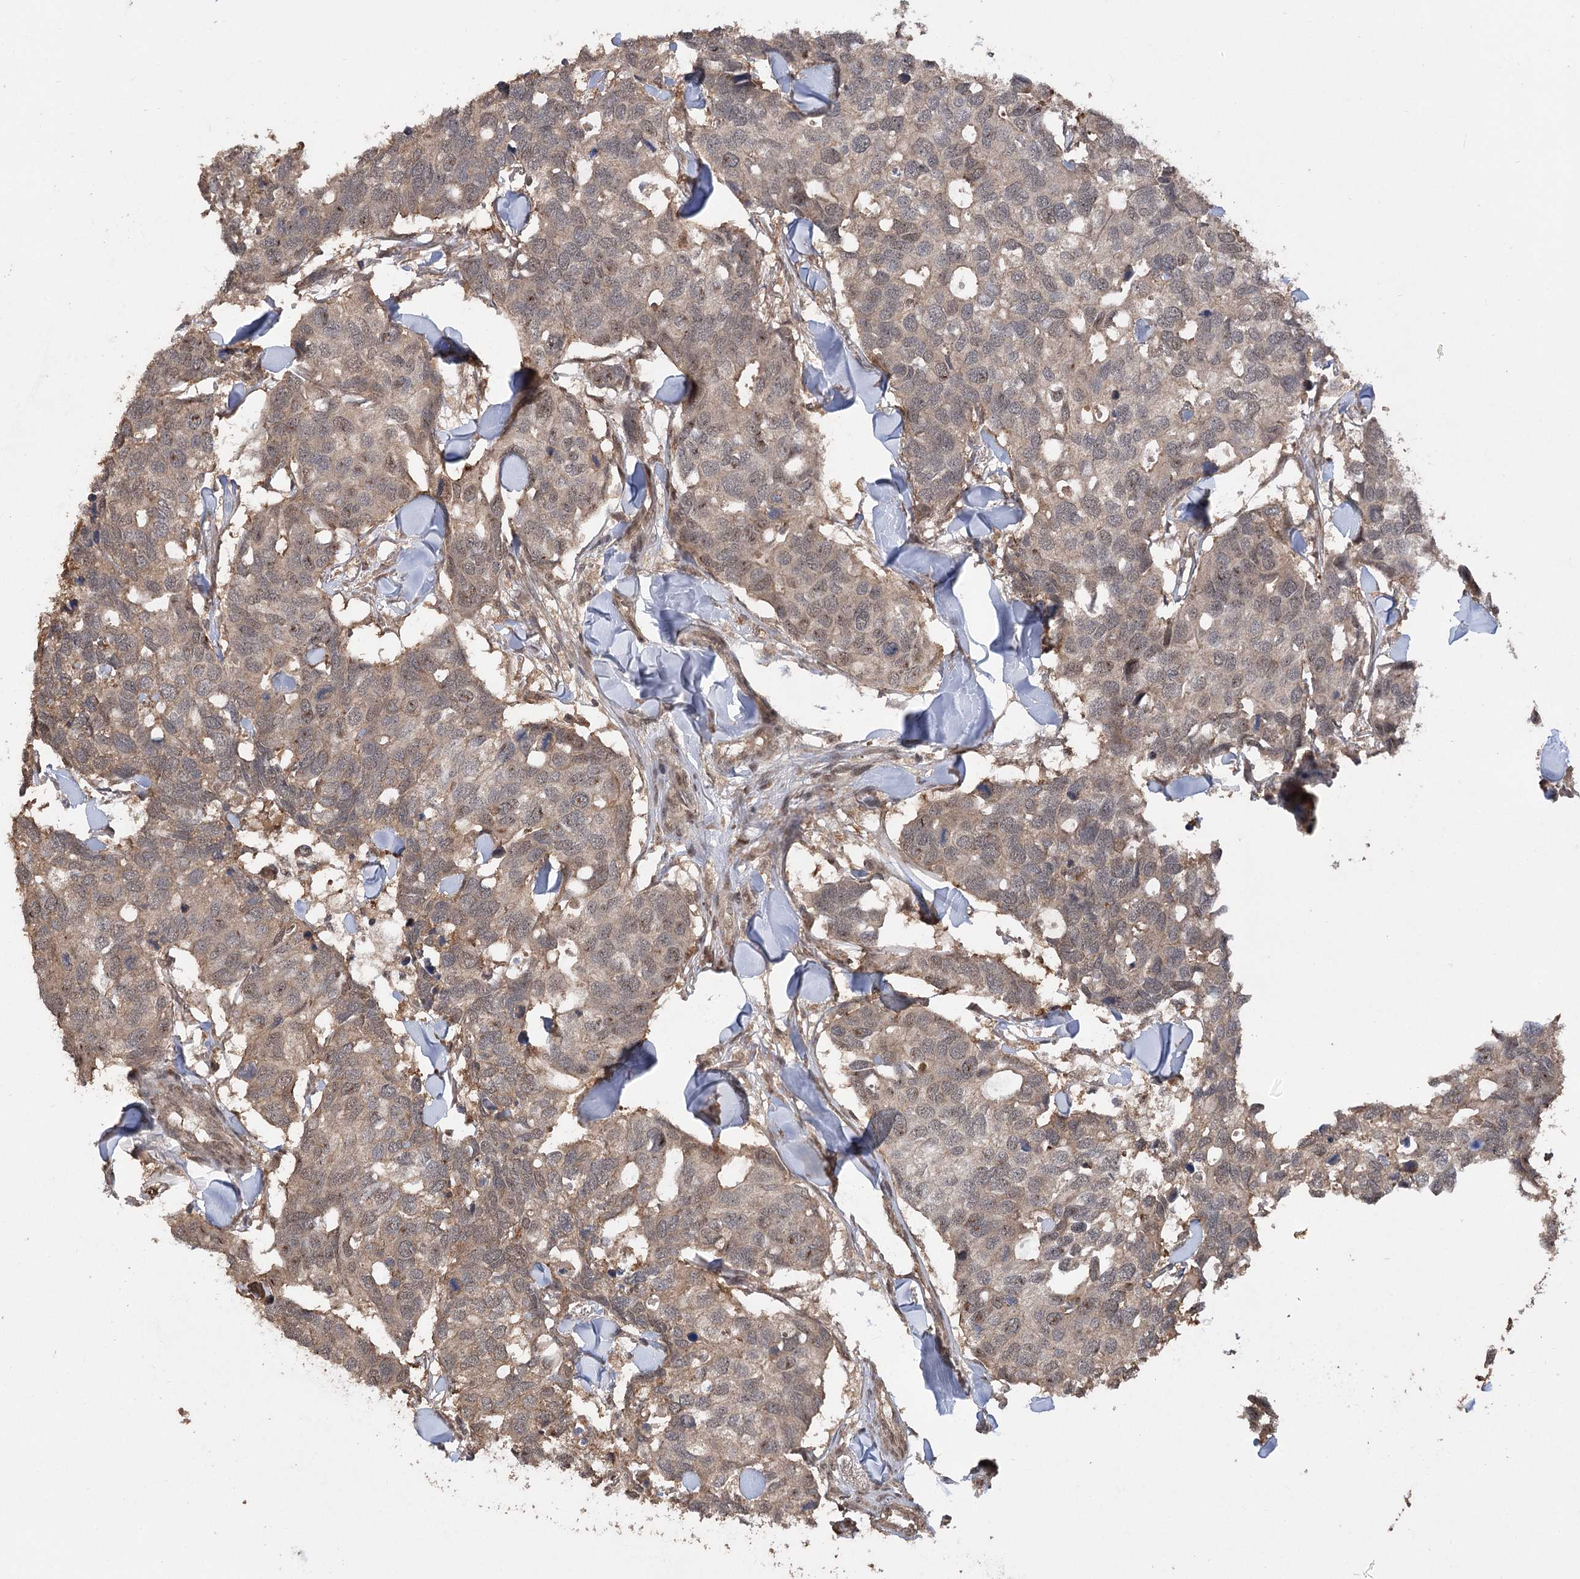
{"staining": {"intensity": "weak", "quantity": ">75%", "location": "cytoplasmic/membranous,nuclear"}, "tissue": "breast cancer", "cell_type": "Tumor cells", "image_type": "cancer", "snomed": [{"axis": "morphology", "description": "Duct carcinoma"}, {"axis": "topography", "description": "Breast"}], "caption": "Approximately >75% of tumor cells in invasive ductal carcinoma (breast) demonstrate weak cytoplasmic/membranous and nuclear protein expression as visualized by brown immunohistochemical staining.", "gene": "TENM2", "patient": {"sex": "female", "age": 83}}